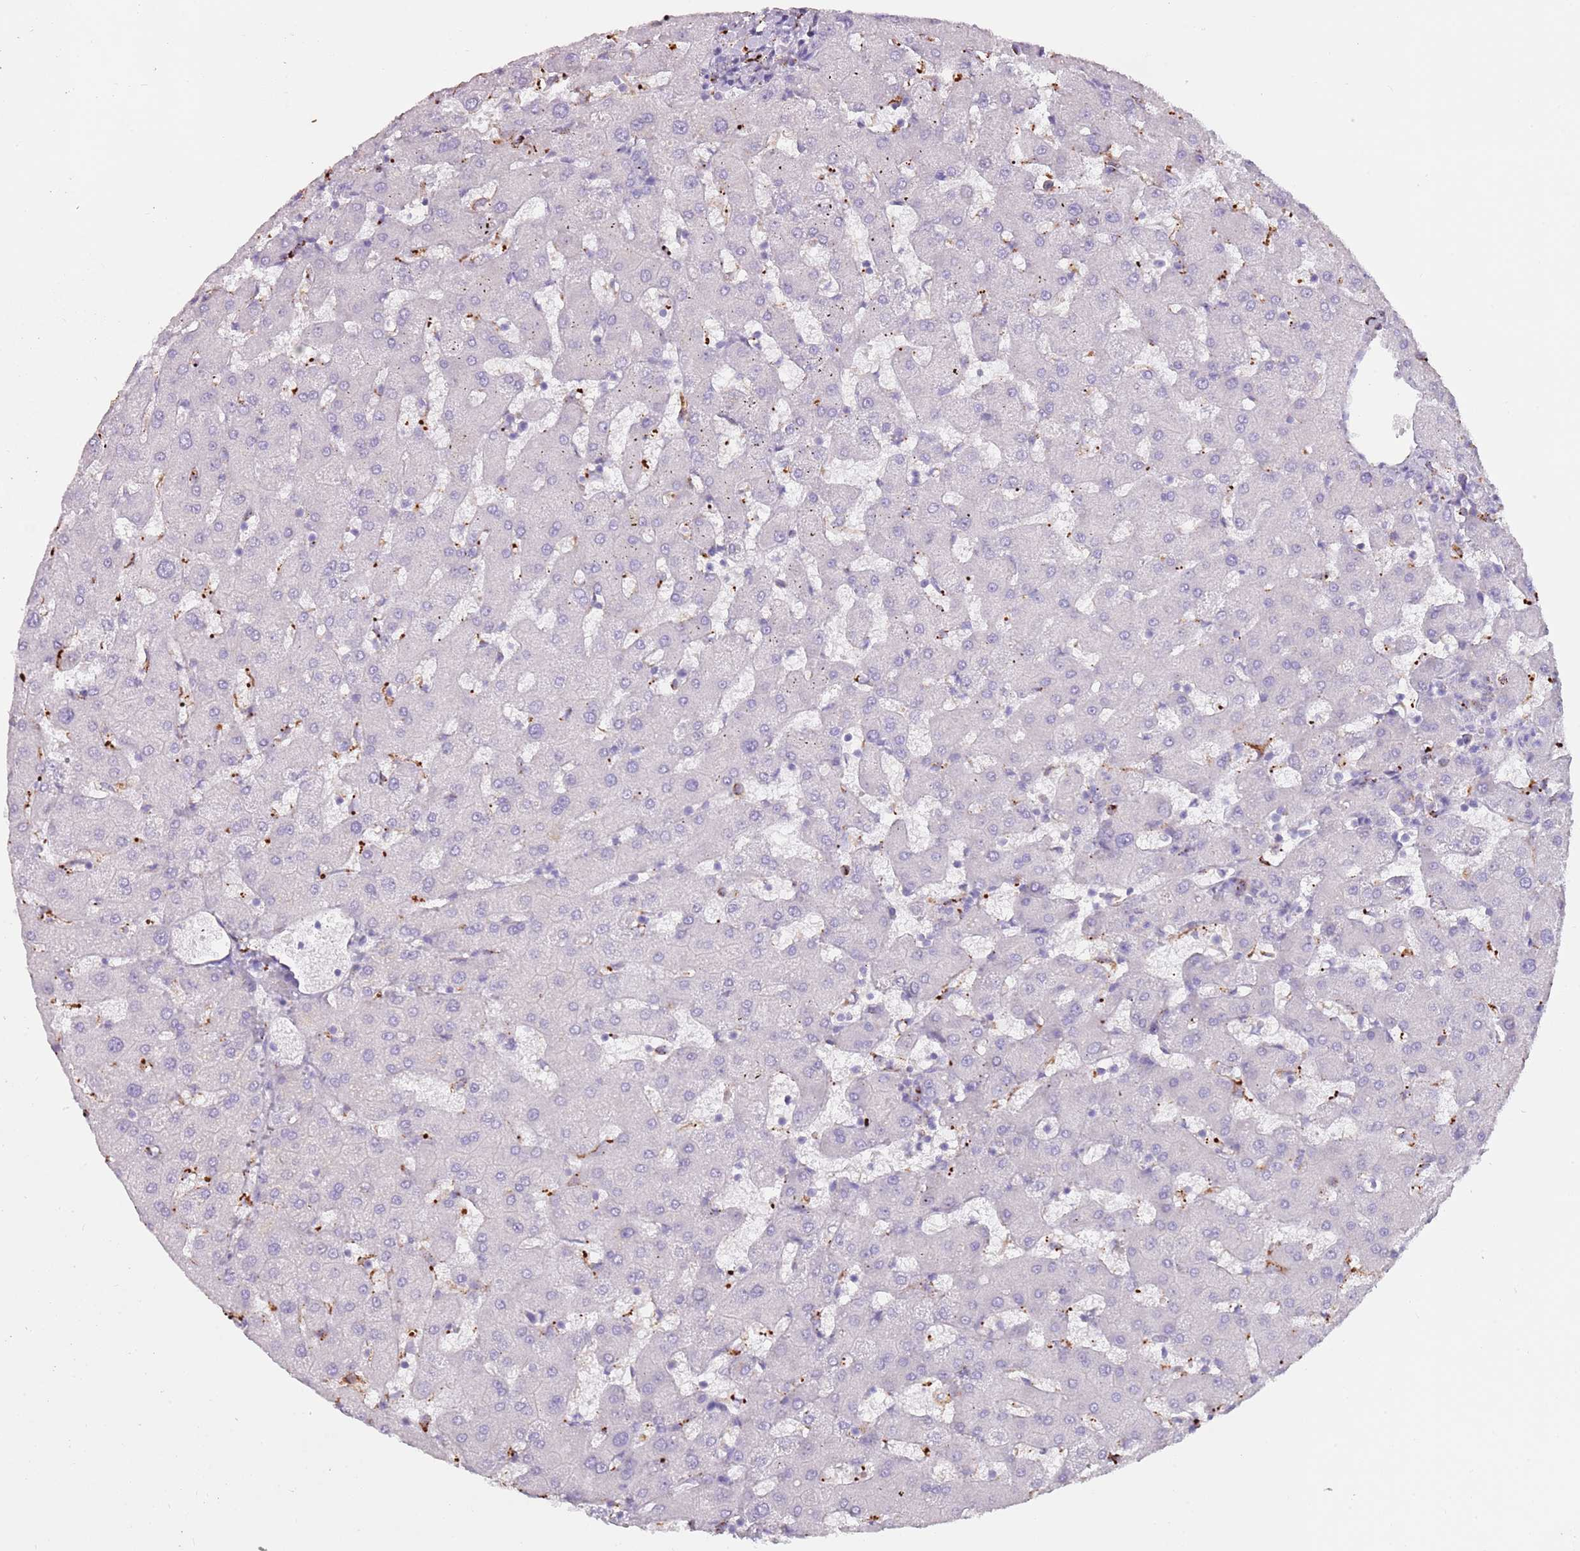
{"staining": {"intensity": "negative", "quantity": "none", "location": "none"}, "tissue": "liver", "cell_type": "Cholangiocytes", "image_type": "normal", "snomed": [{"axis": "morphology", "description": "Normal tissue, NOS"}, {"axis": "topography", "description": "Liver"}], "caption": "High power microscopy micrograph of an IHC histopathology image of benign liver, revealing no significant expression in cholangiocytes. Brightfield microscopy of immunohistochemistry (IHC) stained with DAB (brown) and hematoxylin (blue), captured at high magnification.", "gene": "NWD2", "patient": {"sex": "female", "age": 63}}